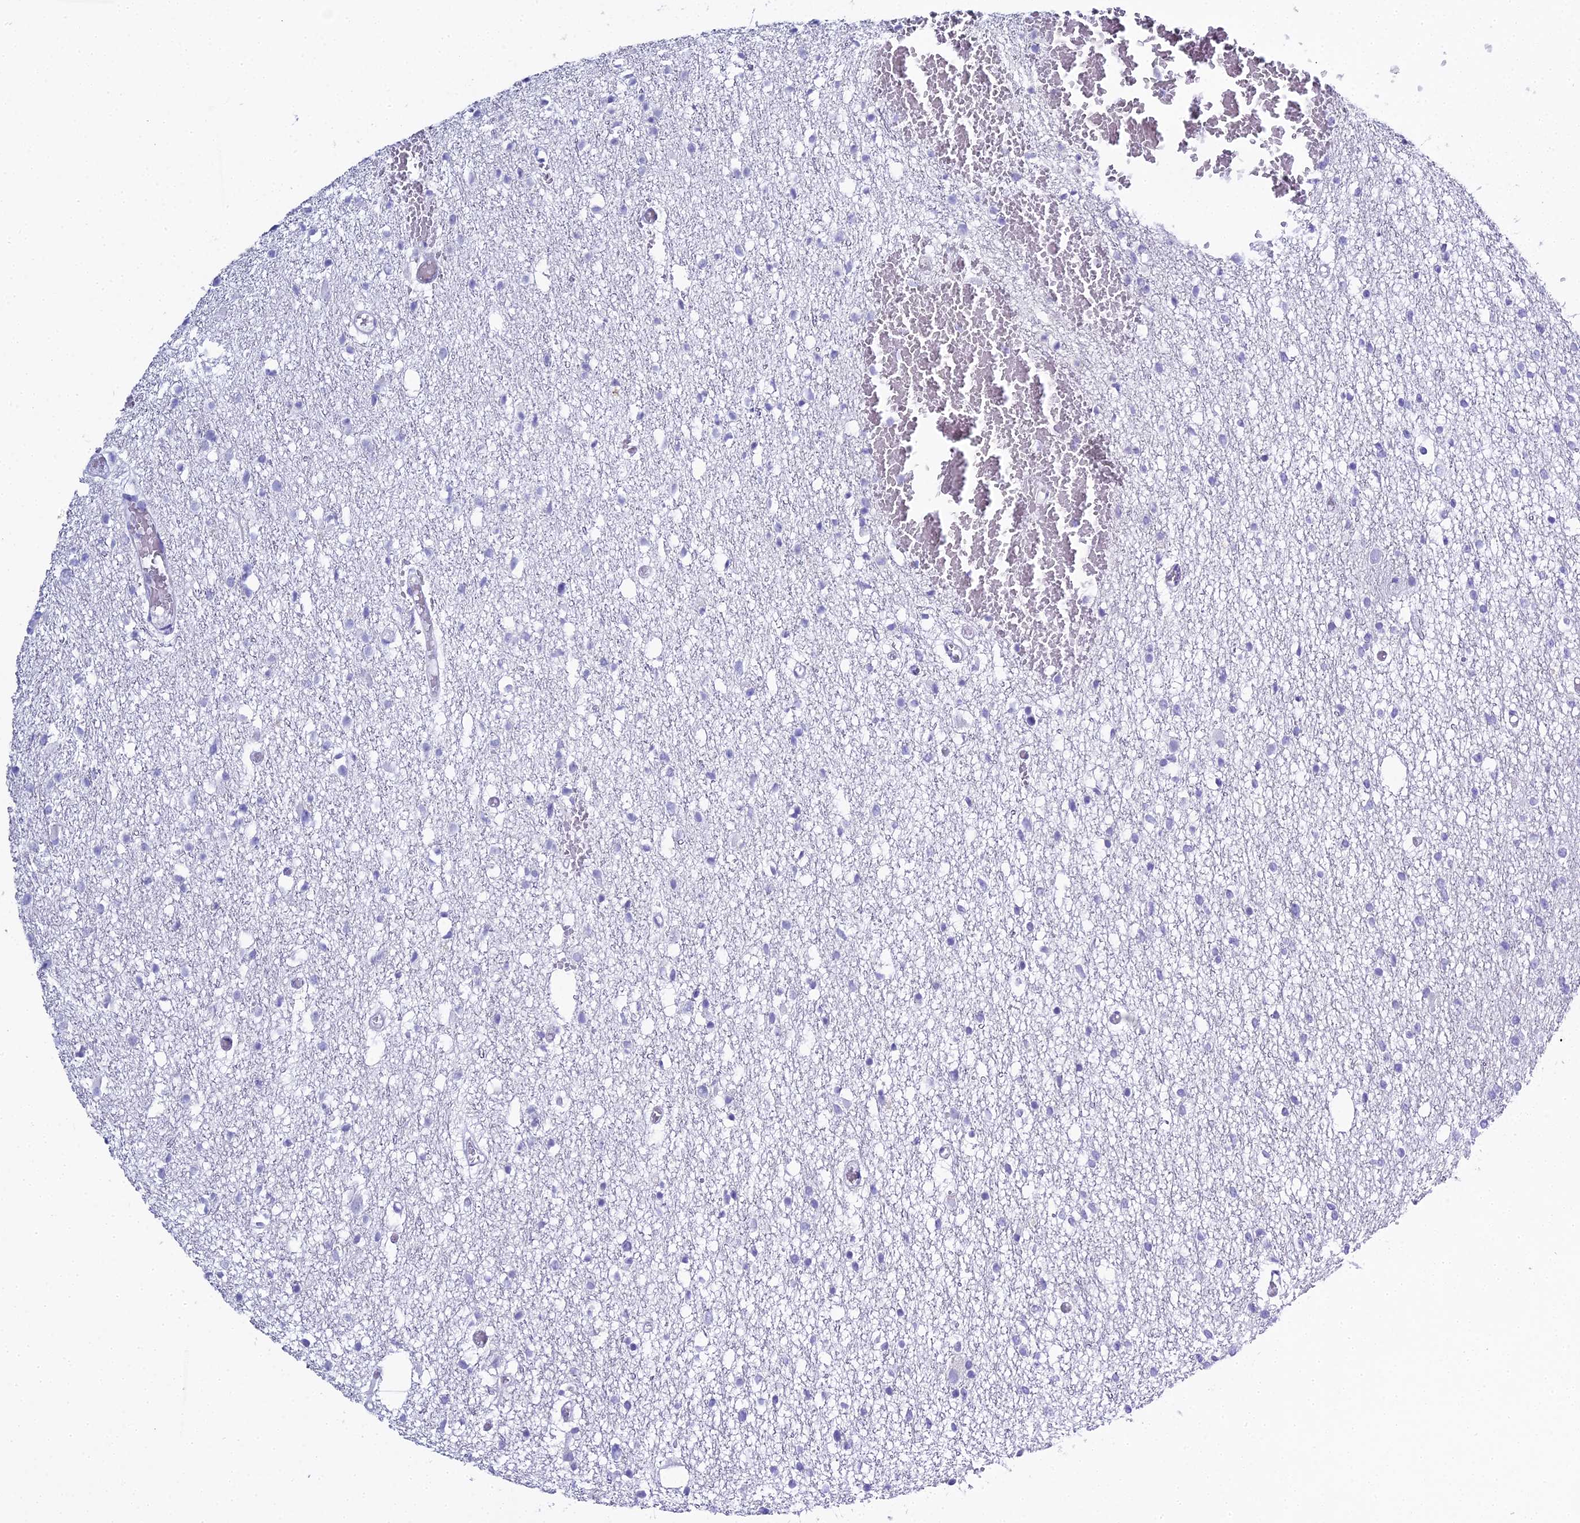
{"staining": {"intensity": "negative", "quantity": "none", "location": "none"}, "tissue": "glioma", "cell_type": "Tumor cells", "image_type": "cancer", "snomed": [{"axis": "morphology", "description": "Glioma, malignant, Low grade"}, {"axis": "topography", "description": "Brain"}], "caption": "The photomicrograph demonstrates no staining of tumor cells in glioma. (Stains: DAB (3,3'-diaminobenzidine) immunohistochemistry (IHC) with hematoxylin counter stain, Microscopy: brightfield microscopy at high magnification).", "gene": "S100A7", "patient": {"sex": "female", "age": 22}}